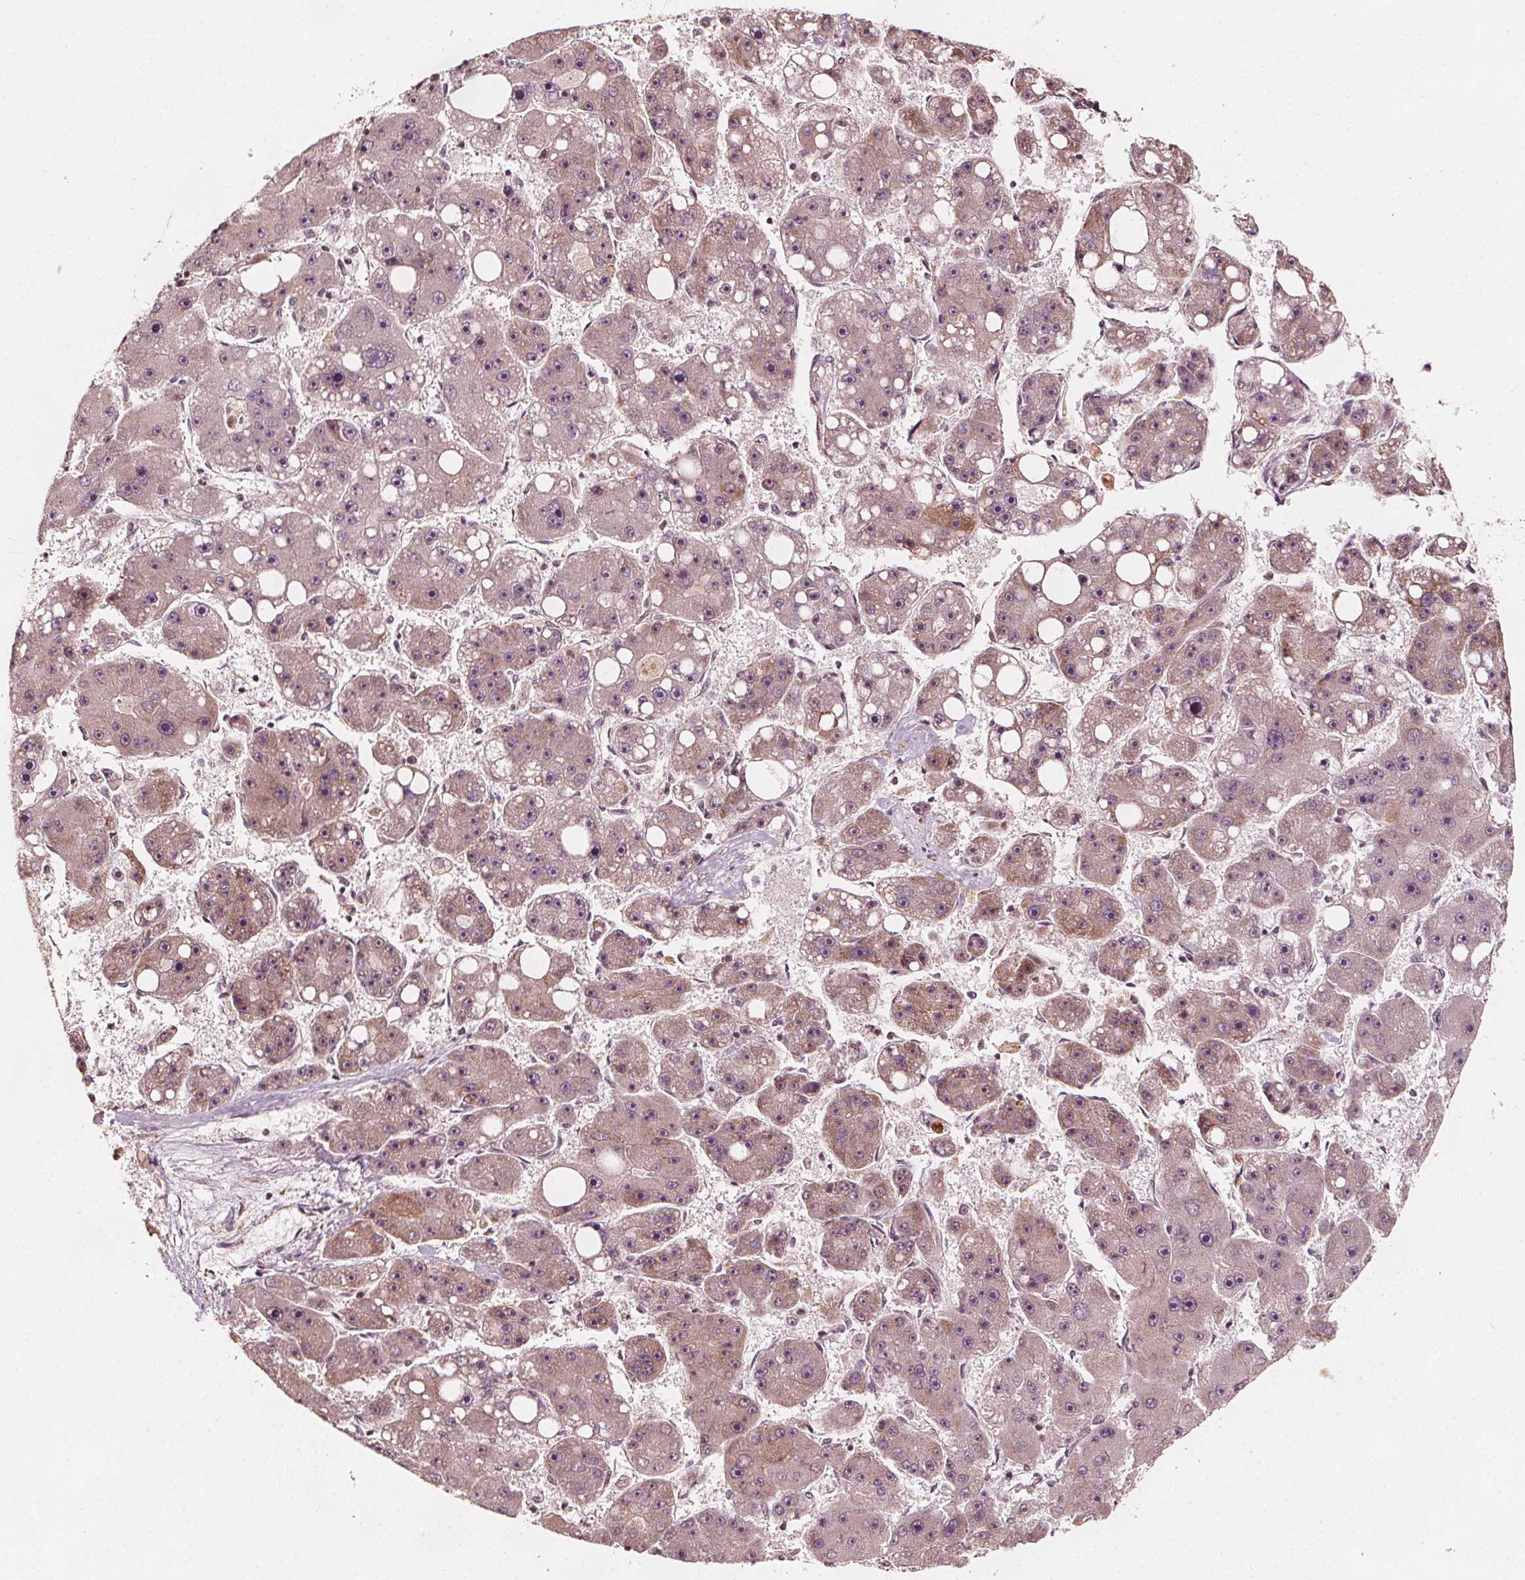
{"staining": {"intensity": "moderate", "quantity": ">75%", "location": "cytoplasmic/membranous"}, "tissue": "liver cancer", "cell_type": "Tumor cells", "image_type": "cancer", "snomed": [{"axis": "morphology", "description": "Carcinoma, Hepatocellular, NOS"}, {"axis": "topography", "description": "Liver"}], "caption": "Immunohistochemical staining of human liver cancer (hepatocellular carcinoma) demonstrates moderate cytoplasmic/membranous protein staining in about >75% of tumor cells.", "gene": "AIP", "patient": {"sex": "female", "age": 61}}